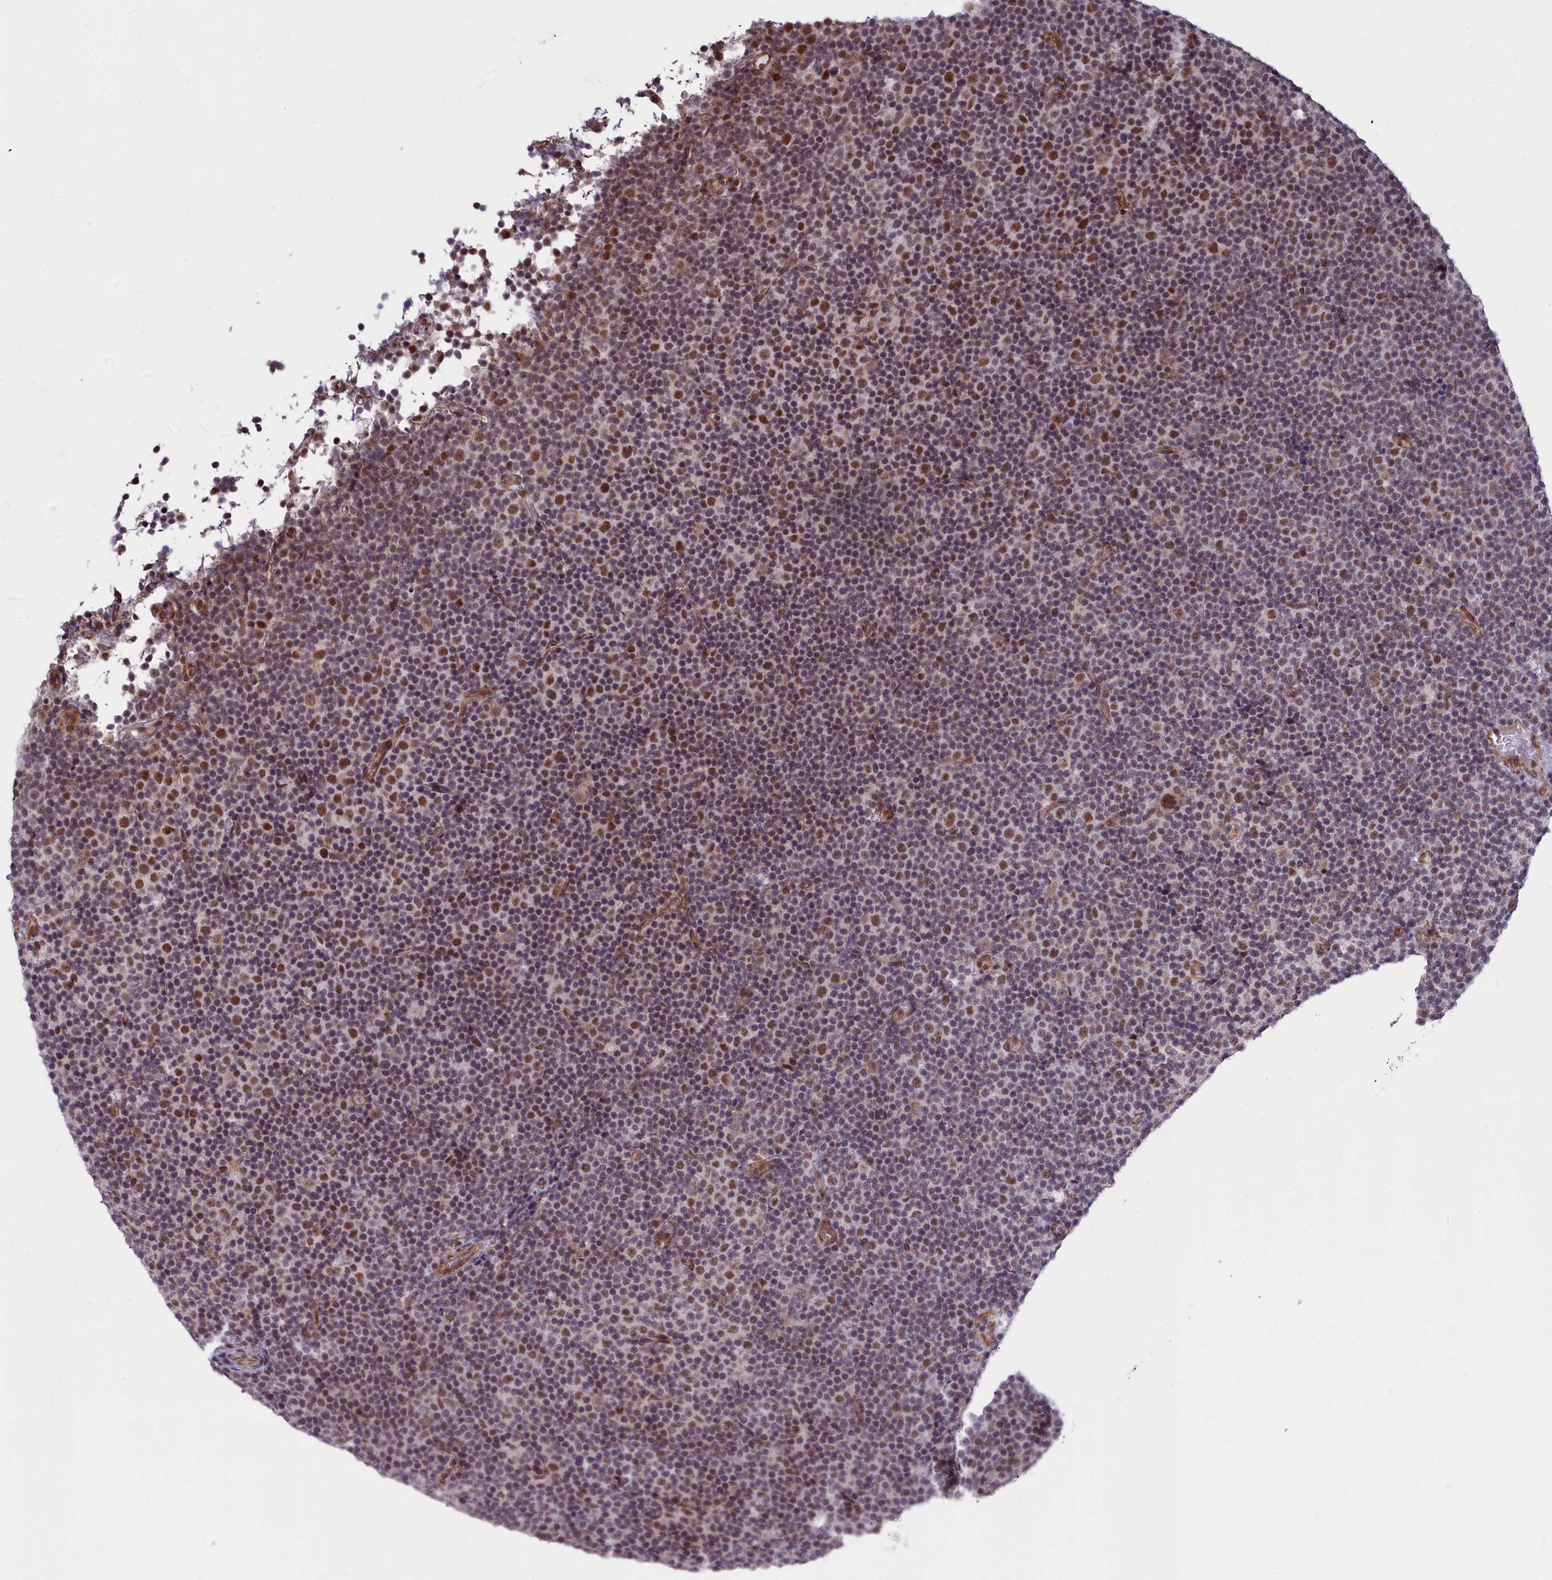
{"staining": {"intensity": "moderate", "quantity": "25%-75%", "location": "nuclear"}, "tissue": "lymphoma", "cell_type": "Tumor cells", "image_type": "cancer", "snomed": [{"axis": "morphology", "description": "Malignant lymphoma, non-Hodgkin's type, Low grade"}, {"axis": "topography", "description": "Lymph node"}], "caption": "Protein expression analysis of human lymphoma reveals moderate nuclear expression in about 25%-75% of tumor cells.", "gene": "YJU2", "patient": {"sex": "female", "age": 67}}